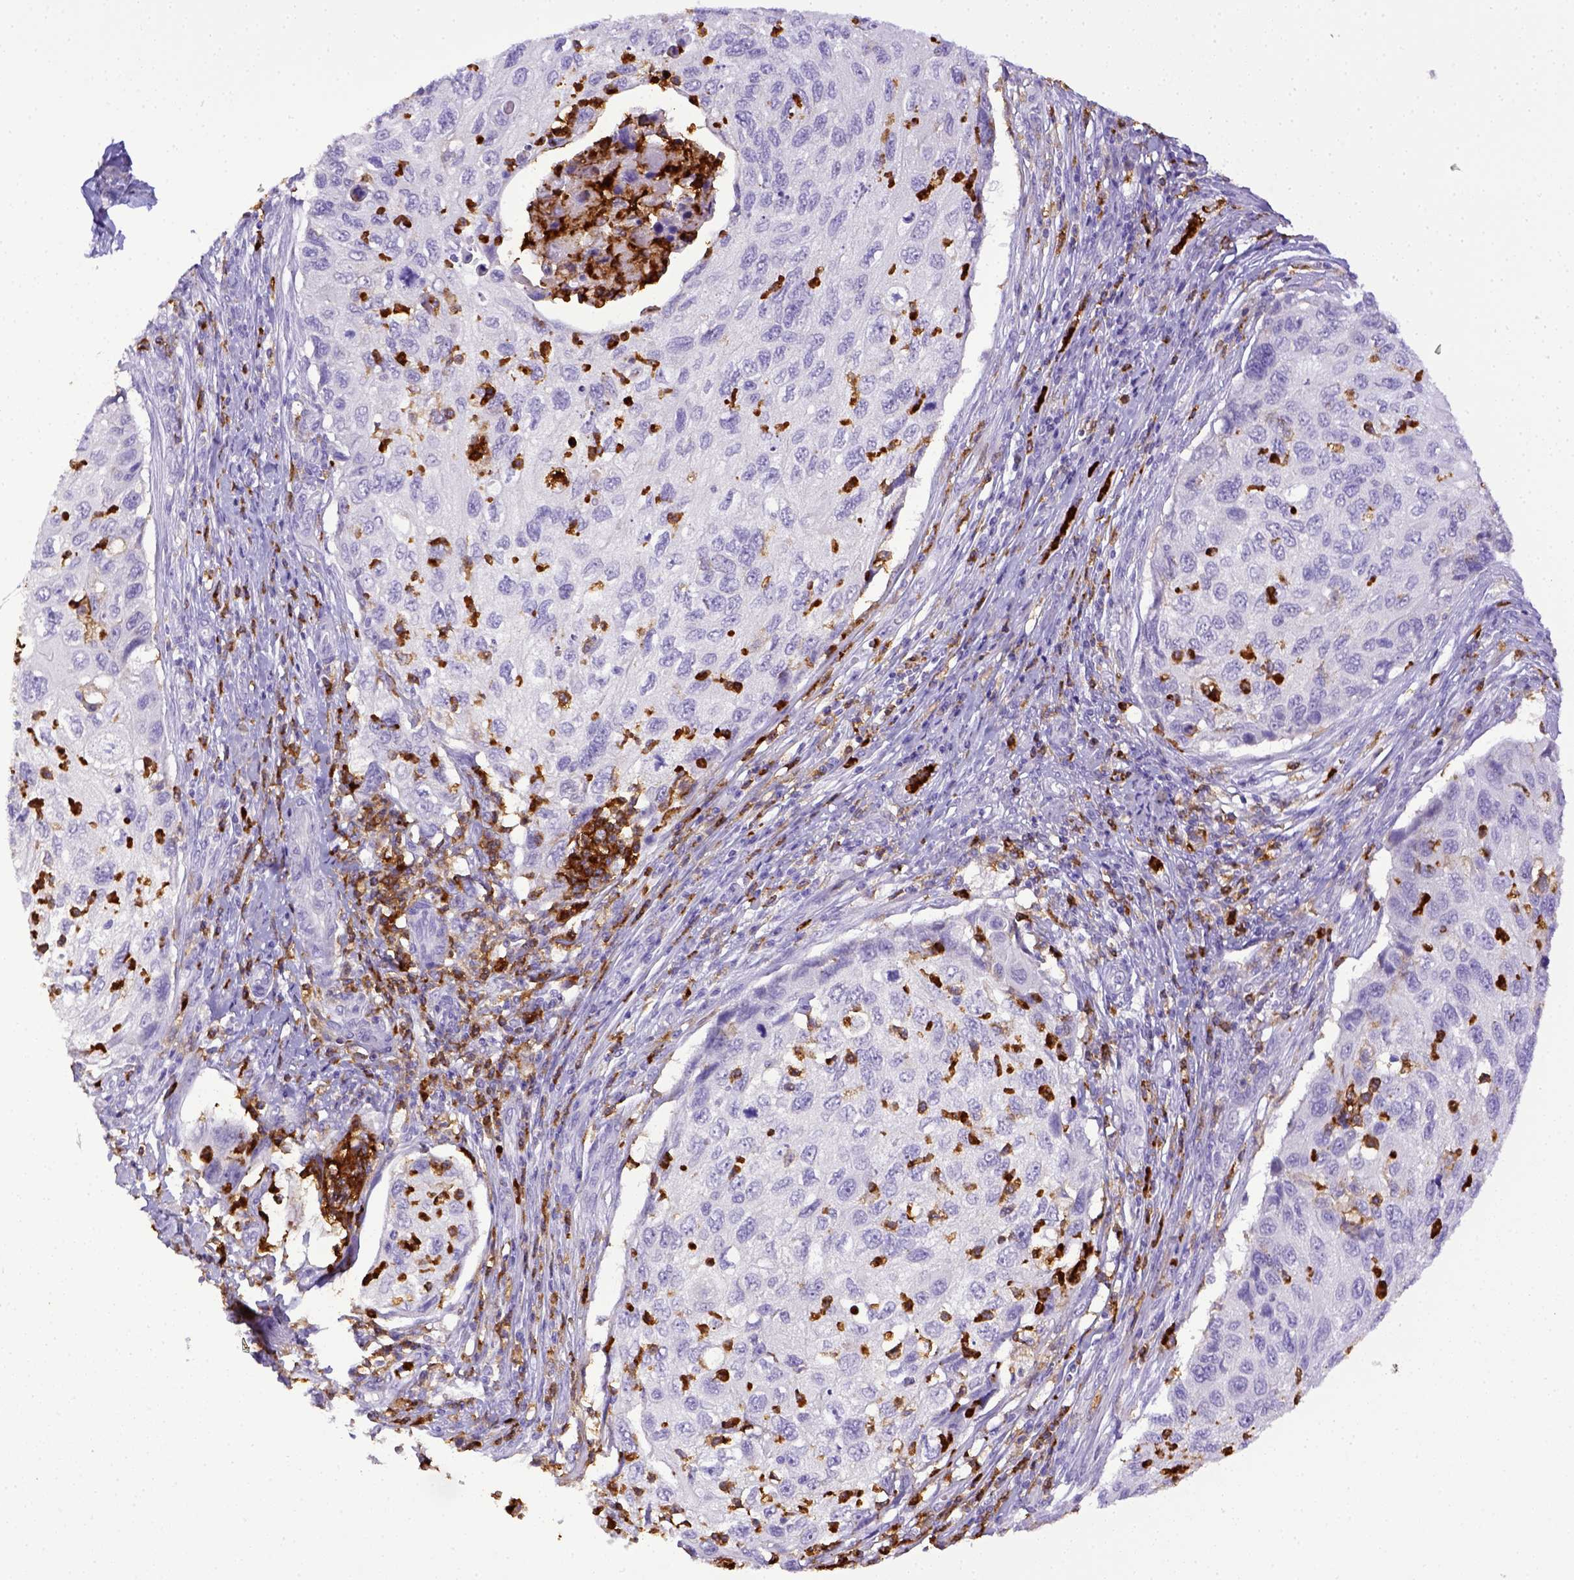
{"staining": {"intensity": "negative", "quantity": "none", "location": "none"}, "tissue": "cervical cancer", "cell_type": "Tumor cells", "image_type": "cancer", "snomed": [{"axis": "morphology", "description": "Squamous cell carcinoma, NOS"}, {"axis": "topography", "description": "Cervix"}], "caption": "Human cervical squamous cell carcinoma stained for a protein using immunohistochemistry demonstrates no positivity in tumor cells.", "gene": "ITGAM", "patient": {"sex": "female", "age": 70}}